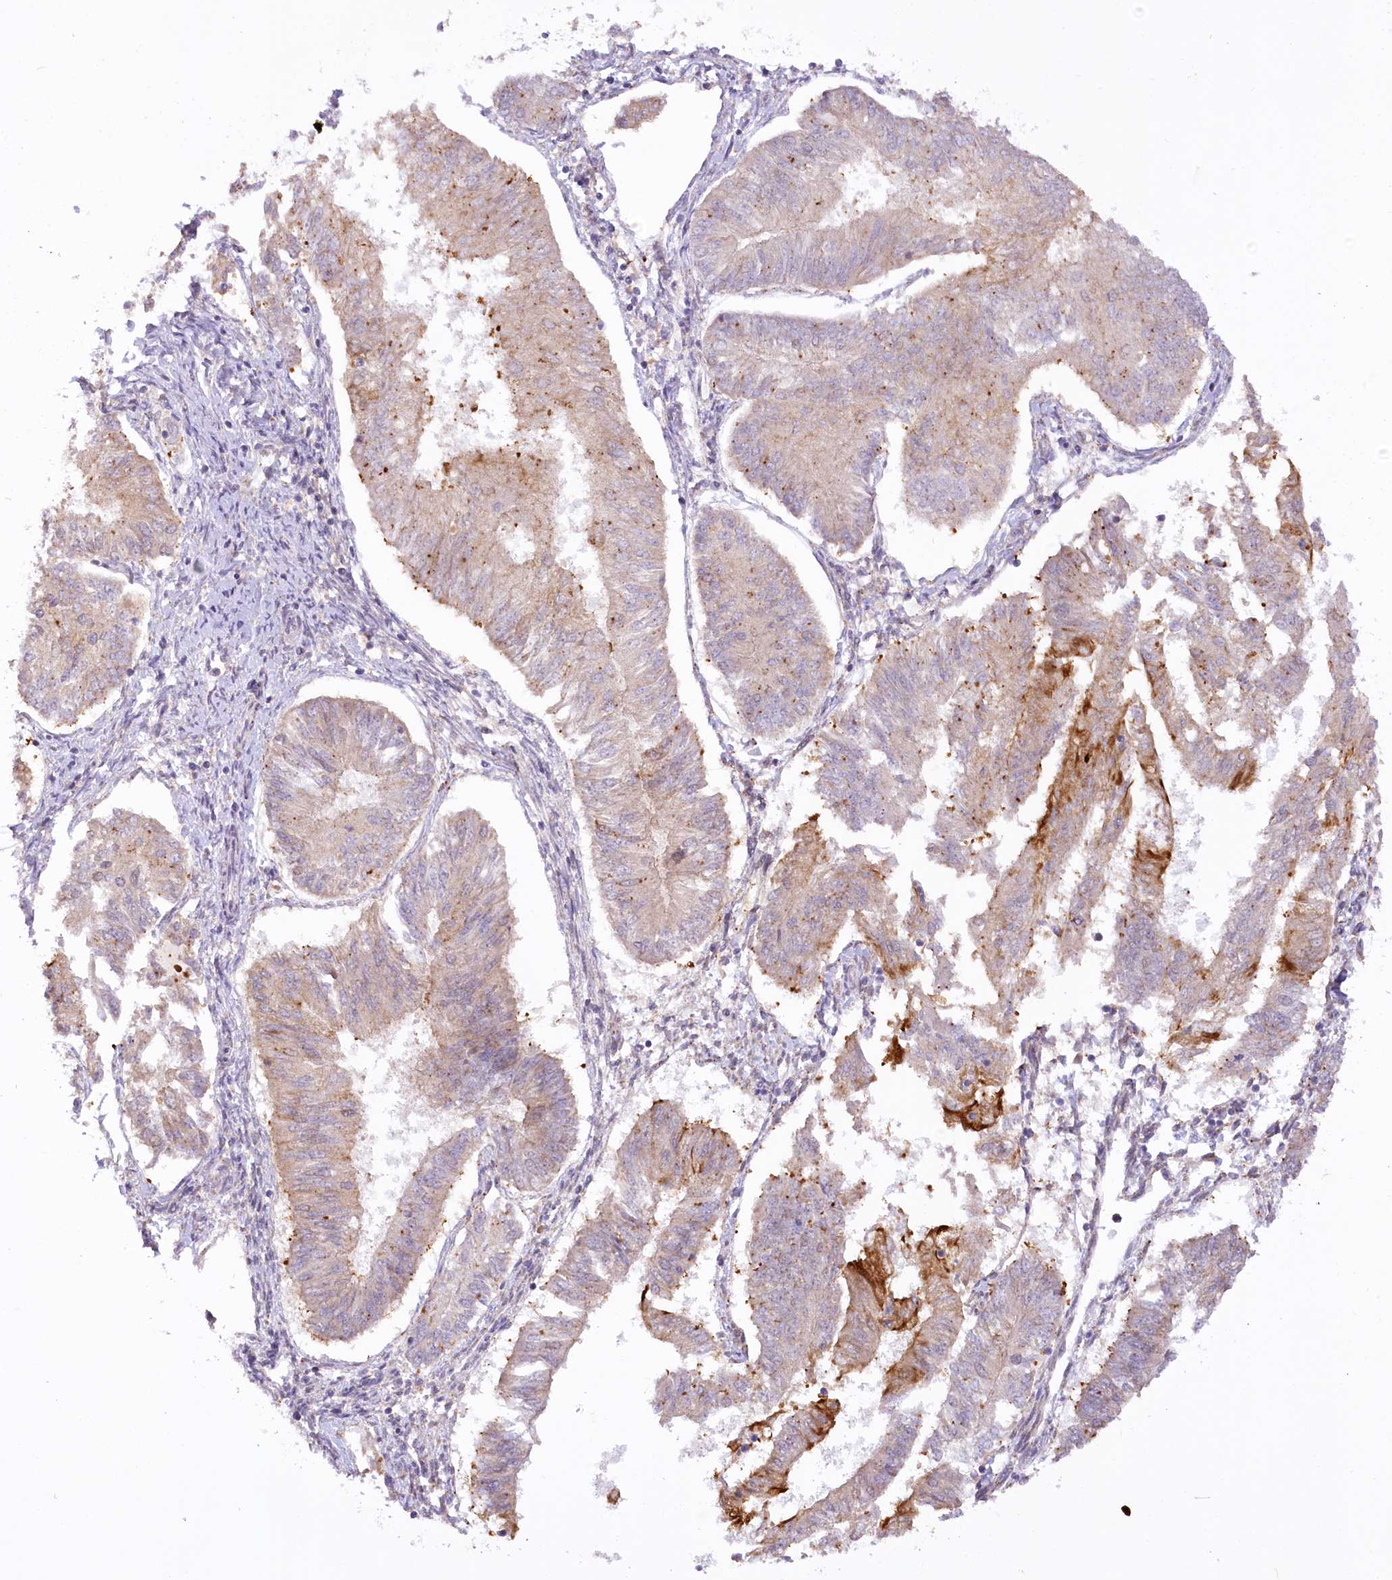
{"staining": {"intensity": "weak", "quantity": "25%-75%", "location": "cytoplasmic/membranous"}, "tissue": "endometrial cancer", "cell_type": "Tumor cells", "image_type": "cancer", "snomed": [{"axis": "morphology", "description": "Adenocarcinoma, NOS"}, {"axis": "topography", "description": "Endometrium"}], "caption": "Immunohistochemistry micrograph of neoplastic tissue: endometrial adenocarcinoma stained using immunohistochemistry exhibits low levels of weak protein expression localized specifically in the cytoplasmic/membranous of tumor cells, appearing as a cytoplasmic/membranous brown color.", "gene": "NCKAP5", "patient": {"sex": "female", "age": 58}}